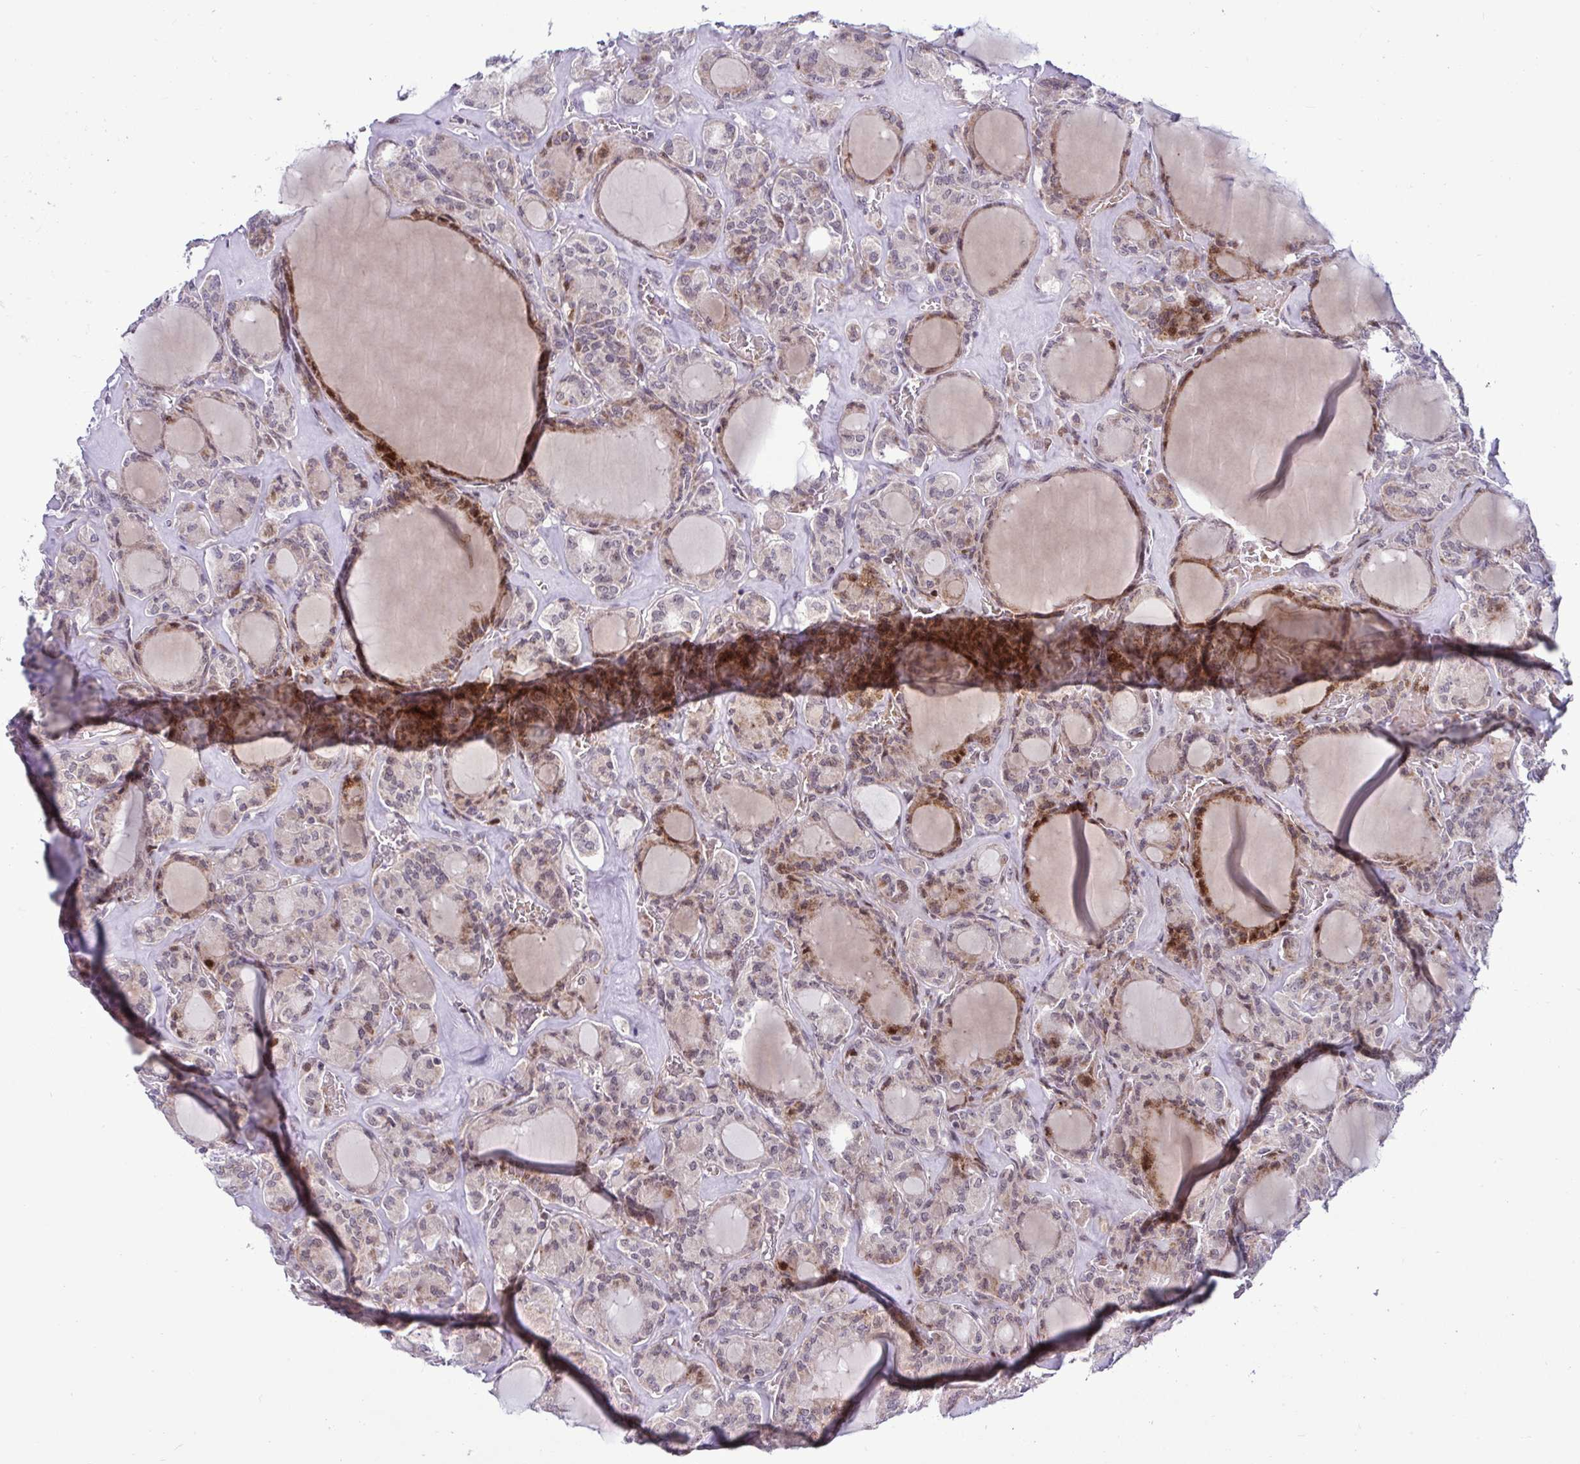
{"staining": {"intensity": "moderate", "quantity": "25%-75%", "location": "cytoplasmic/membranous,nuclear"}, "tissue": "thyroid cancer", "cell_type": "Tumor cells", "image_type": "cancer", "snomed": [{"axis": "morphology", "description": "Papillary adenocarcinoma, NOS"}, {"axis": "topography", "description": "Thyroid gland"}], "caption": "Thyroid cancer tissue reveals moderate cytoplasmic/membranous and nuclear expression in about 25%-75% of tumor cells", "gene": "DZIP1", "patient": {"sex": "male", "age": 87}}